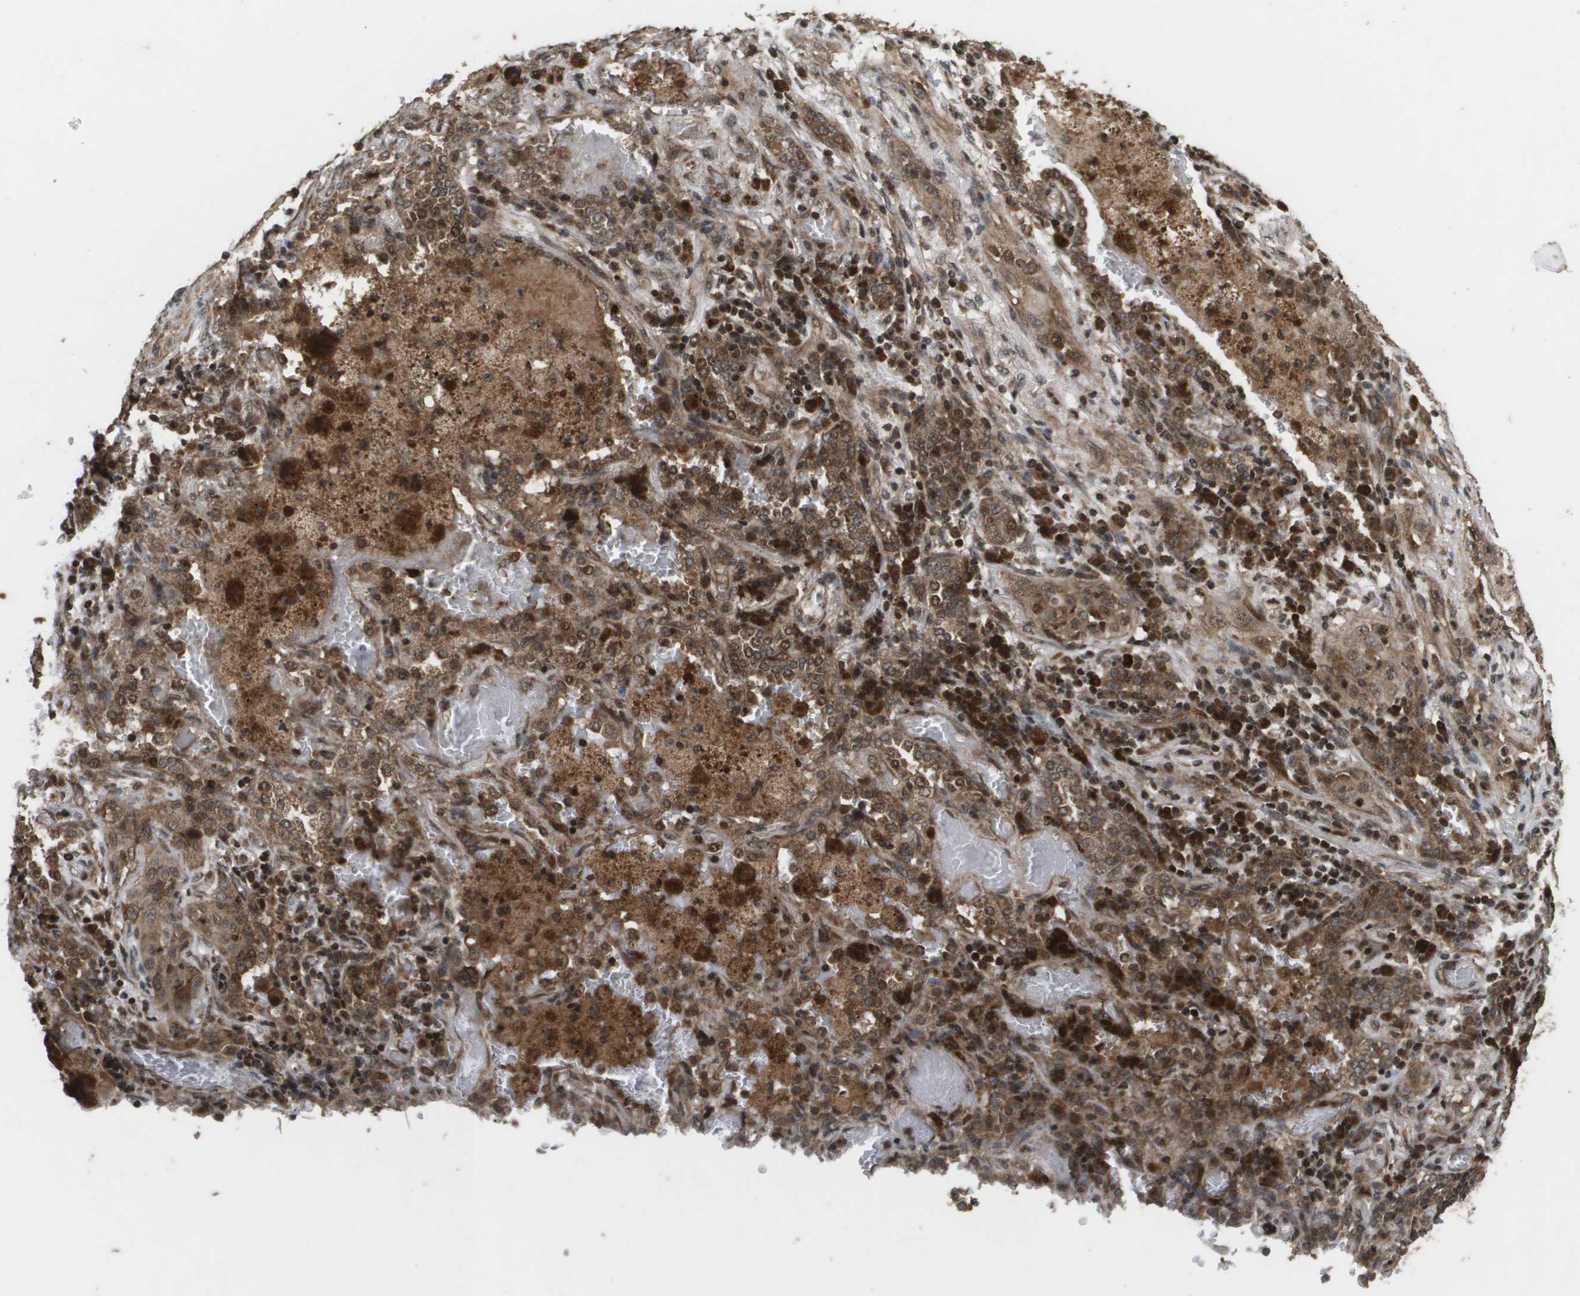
{"staining": {"intensity": "moderate", "quantity": ">75%", "location": "cytoplasmic/membranous,nuclear"}, "tissue": "lung cancer", "cell_type": "Tumor cells", "image_type": "cancer", "snomed": [{"axis": "morphology", "description": "Squamous cell carcinoma, NOS"}, {"axis": "topography", "description": "Lung"}], "caption": "Protein staining of lung squamous cell carcinoma tissue displays moderate cytoplasmic/membranous and nuclear expression in approximately >75% of tumor cells.", "gene": "KIF11", "patient": {"sex": "female", "age": 47}}